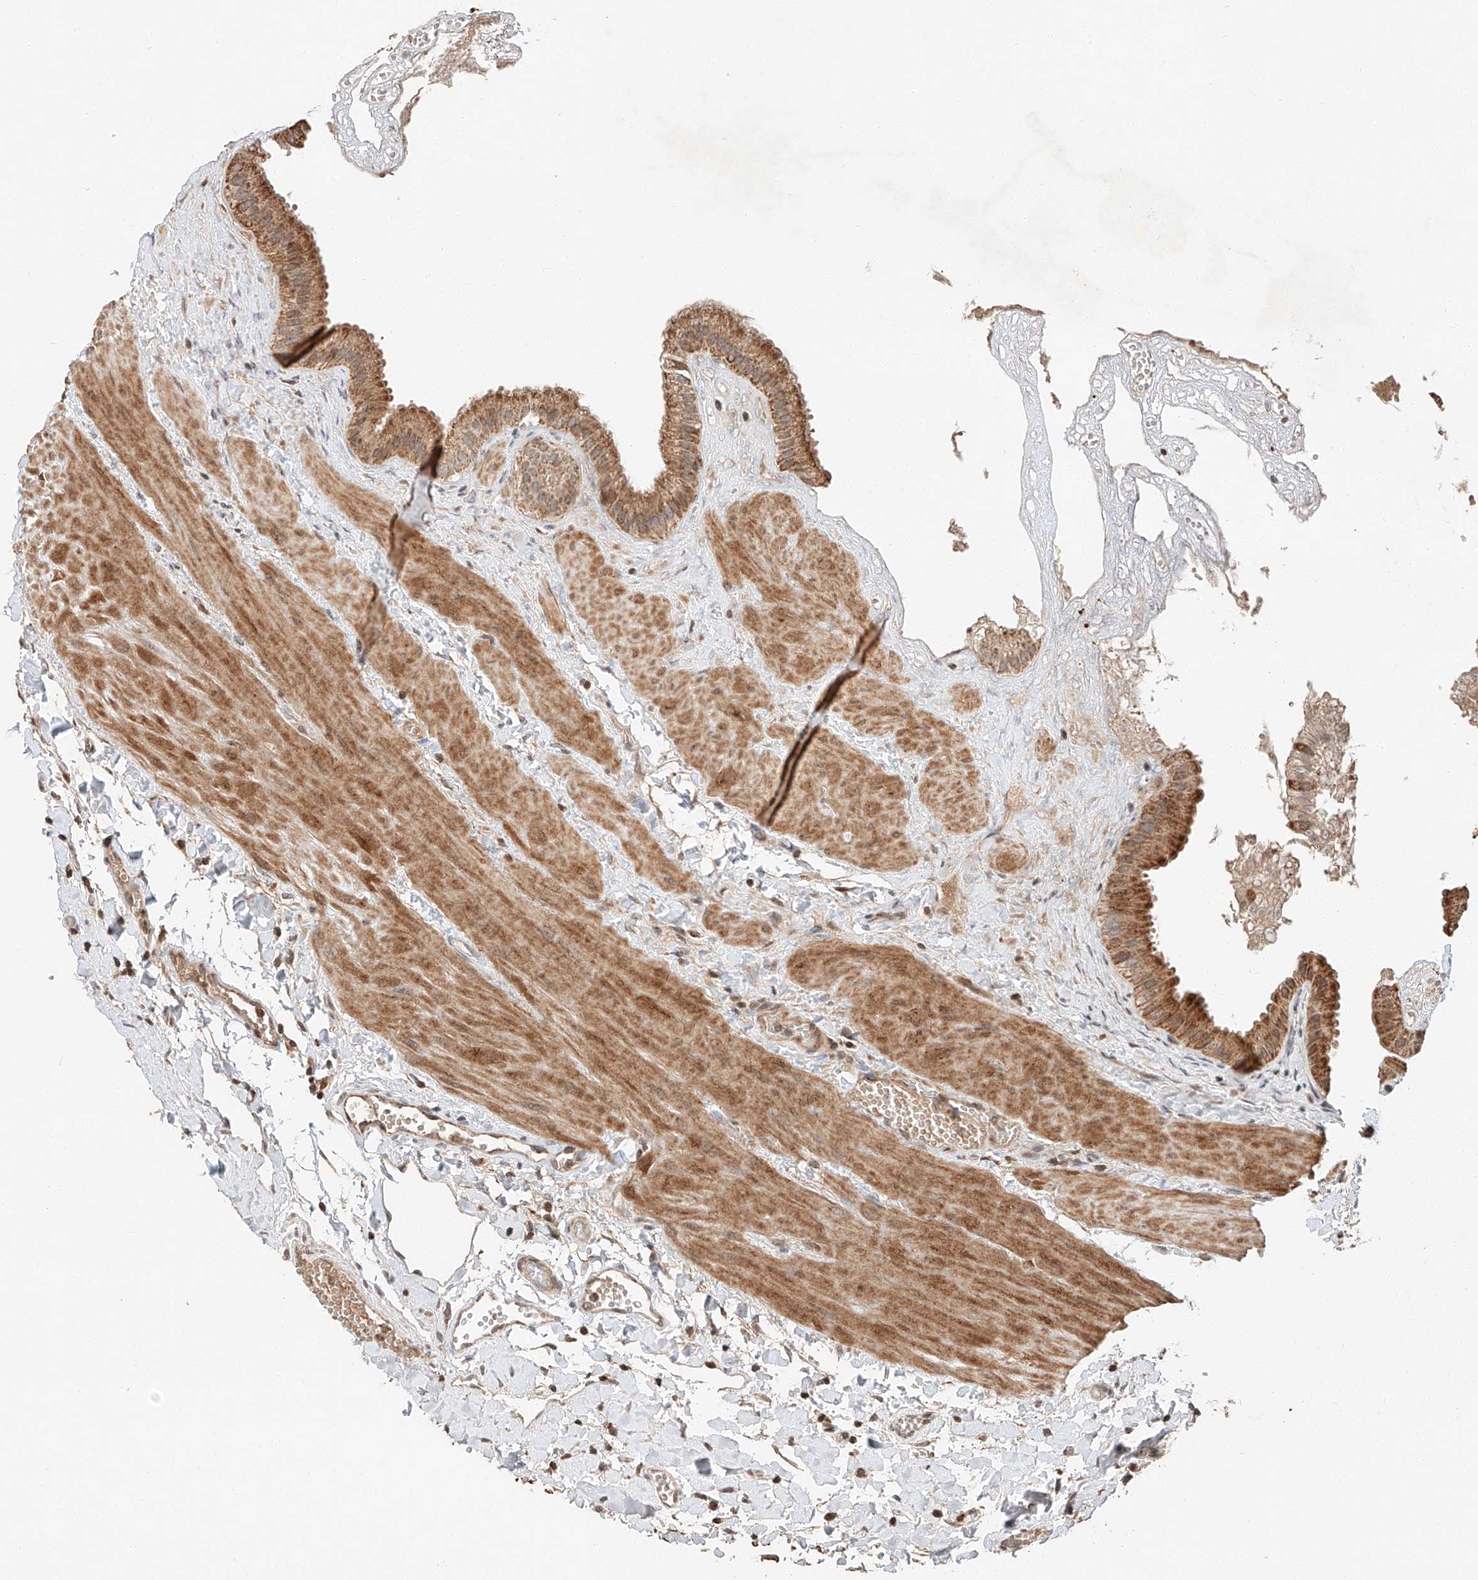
{"staining": {"intensity": "moderate", "quantity": ">75%", "location": "cytoplasmic/membranous"}, "tissue": "gallbladder", "cell_type": "Glandular cells", "image_type": "normal", "snomed": [{"axis": "morphology", "description": "Normal tissue, NOS"}, {"axis": "topography", "description": "Gallbladder"}], "caption": "Brown immunohistochemical staining in normal gallbladder displays moderate cytoplasmic/membranous positivity in approximately >75% of glandular cells.", "gene": "ARHGAP33", "patient": {"sex": "male", "age": 55}}